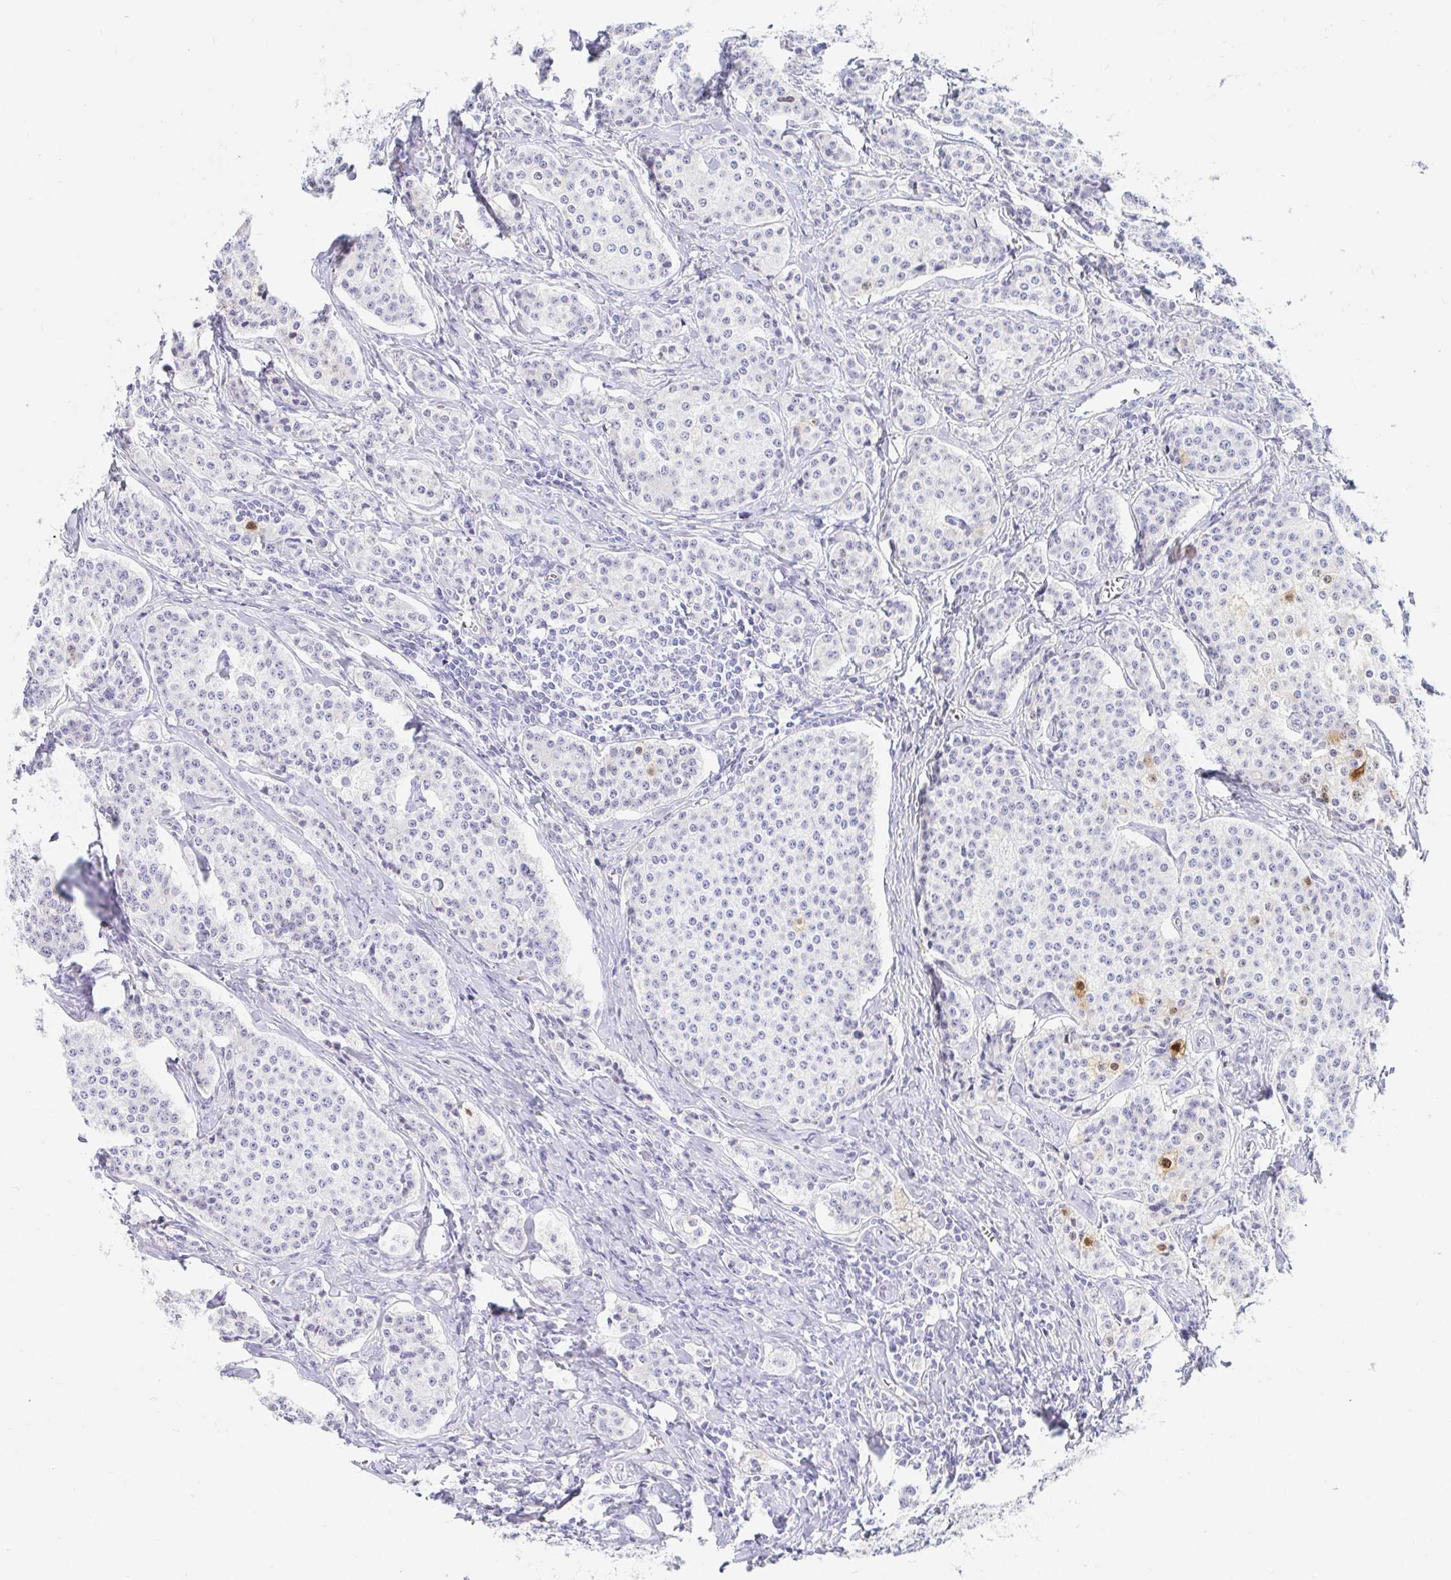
{"staining": {"intensity": "negative", "quantity": "none", "location": "none"}, "tissue": "carcinoid", "cell_type": "Tumor cells", "image_type": "cancer", "snomed": [{"axis": "morphology", "description": "Carcinoid, malignant, NOS"}, {"axis": "topography", "description": "Small intestine"}], "caption": "A high-resolution micrograph shows IHC staining of carcinoid, which demonstrates no significant expression in tumor cells.", "gene": "PPP1R1B", "patient": {"sex": "female", "age": 64}}